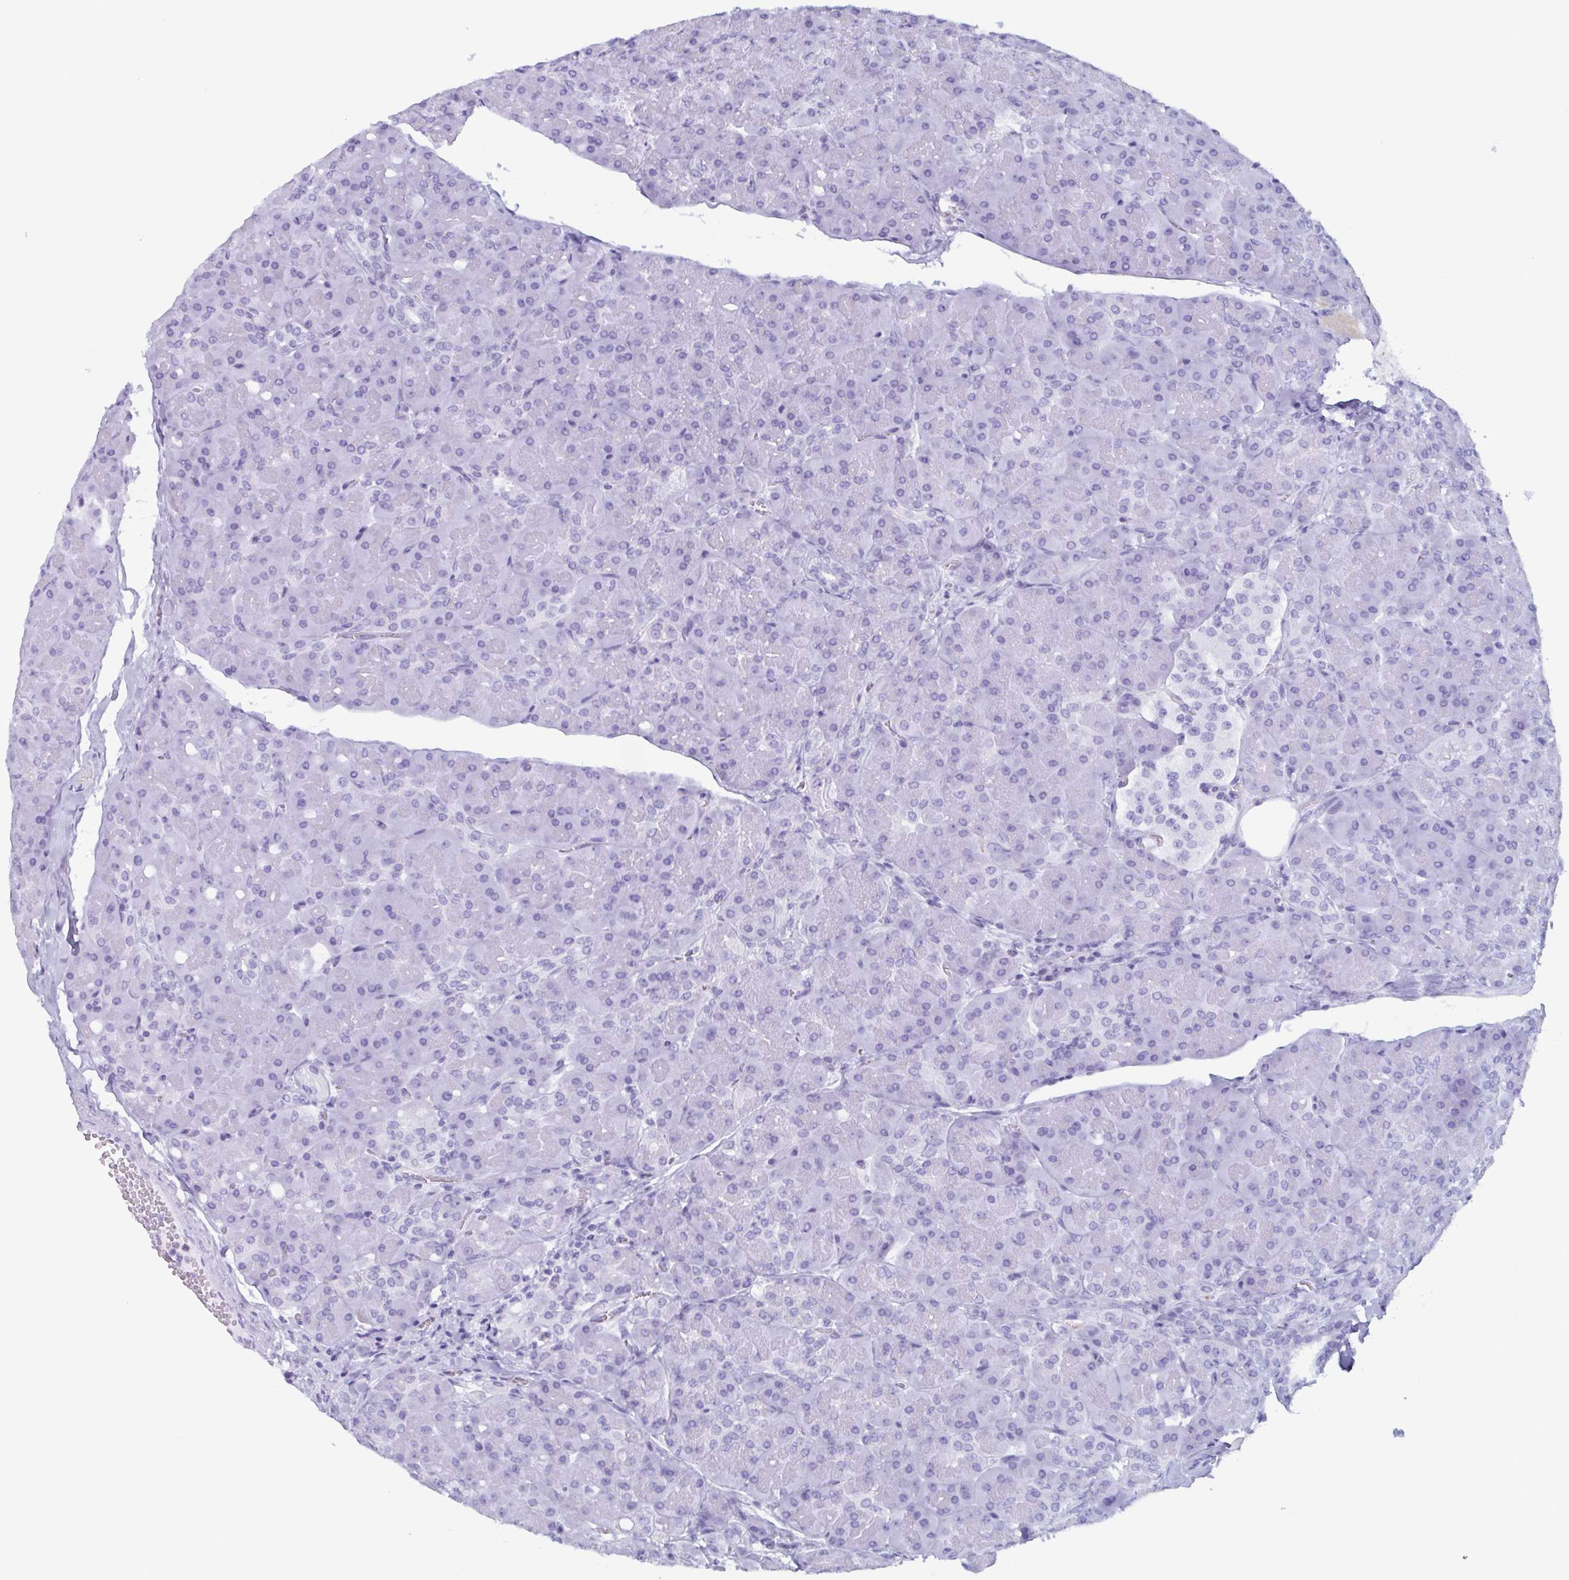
{"staining": {"intensity": "negative", "quantity": "none", "location": "none"}, "tissue": "pancreas", "cell_type": "Exocrine glandular cells", "image_type": "normal", "snomed": [{"axis": "morphology", "description": "Normal tissue, NOS"}, {"axis": "topography", "description": "Pancreas"}], "caption": "Pancreas was stained to show a protein in brown. There is no significant positivity in exocrine glandular cells. The staining is performed using DAB (3,3'-diaminobenzidine) brown chromogen with nuclei counter-stained in using hematoxylin.", "gene": "BPI", "patient": {"sex": "male", "age": 55}}